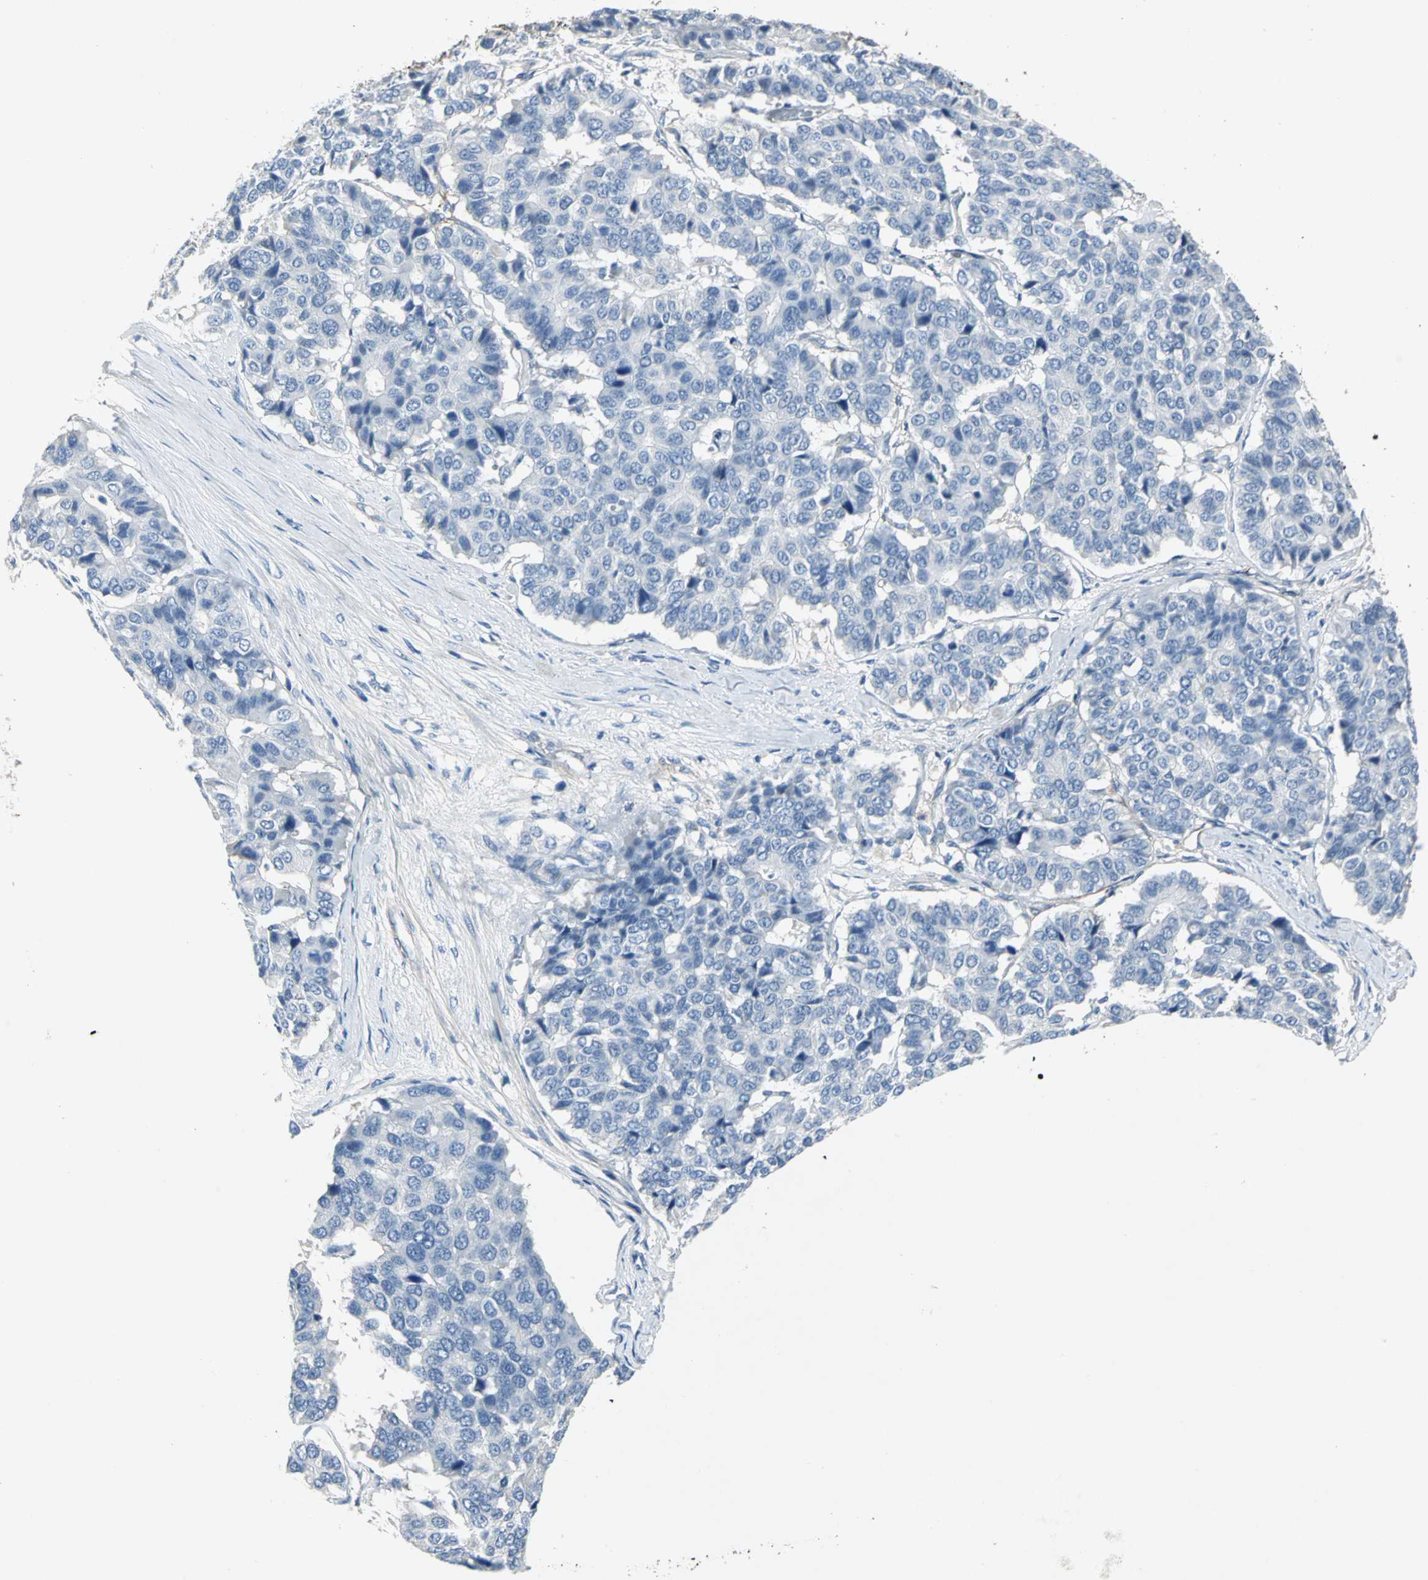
{"staining": {"intensity": "negative", "quantity": "none", "location": "none"}, "tissue": "pancreatic cancer", "cell_type": "Tumor cells", "image_type": "cancer", "snomed": [{"axis": "morphology", "description": "Adenocarcinoma, NOS"}, {"axis": "topography", "description": "Pancreas"}], "caption": "DAB (3,3'-diaminobenzidine) immunohistochemical staining of human pancreatic cancer shows no significant expression in tumor cells. Brightfield microscopy of immunohistochemistry stained with DAB (brown) and hematoxylin (blue), captured at high magnification.", "gene": "EFNB3", "patient": {"sex": "male", "age": 50}}